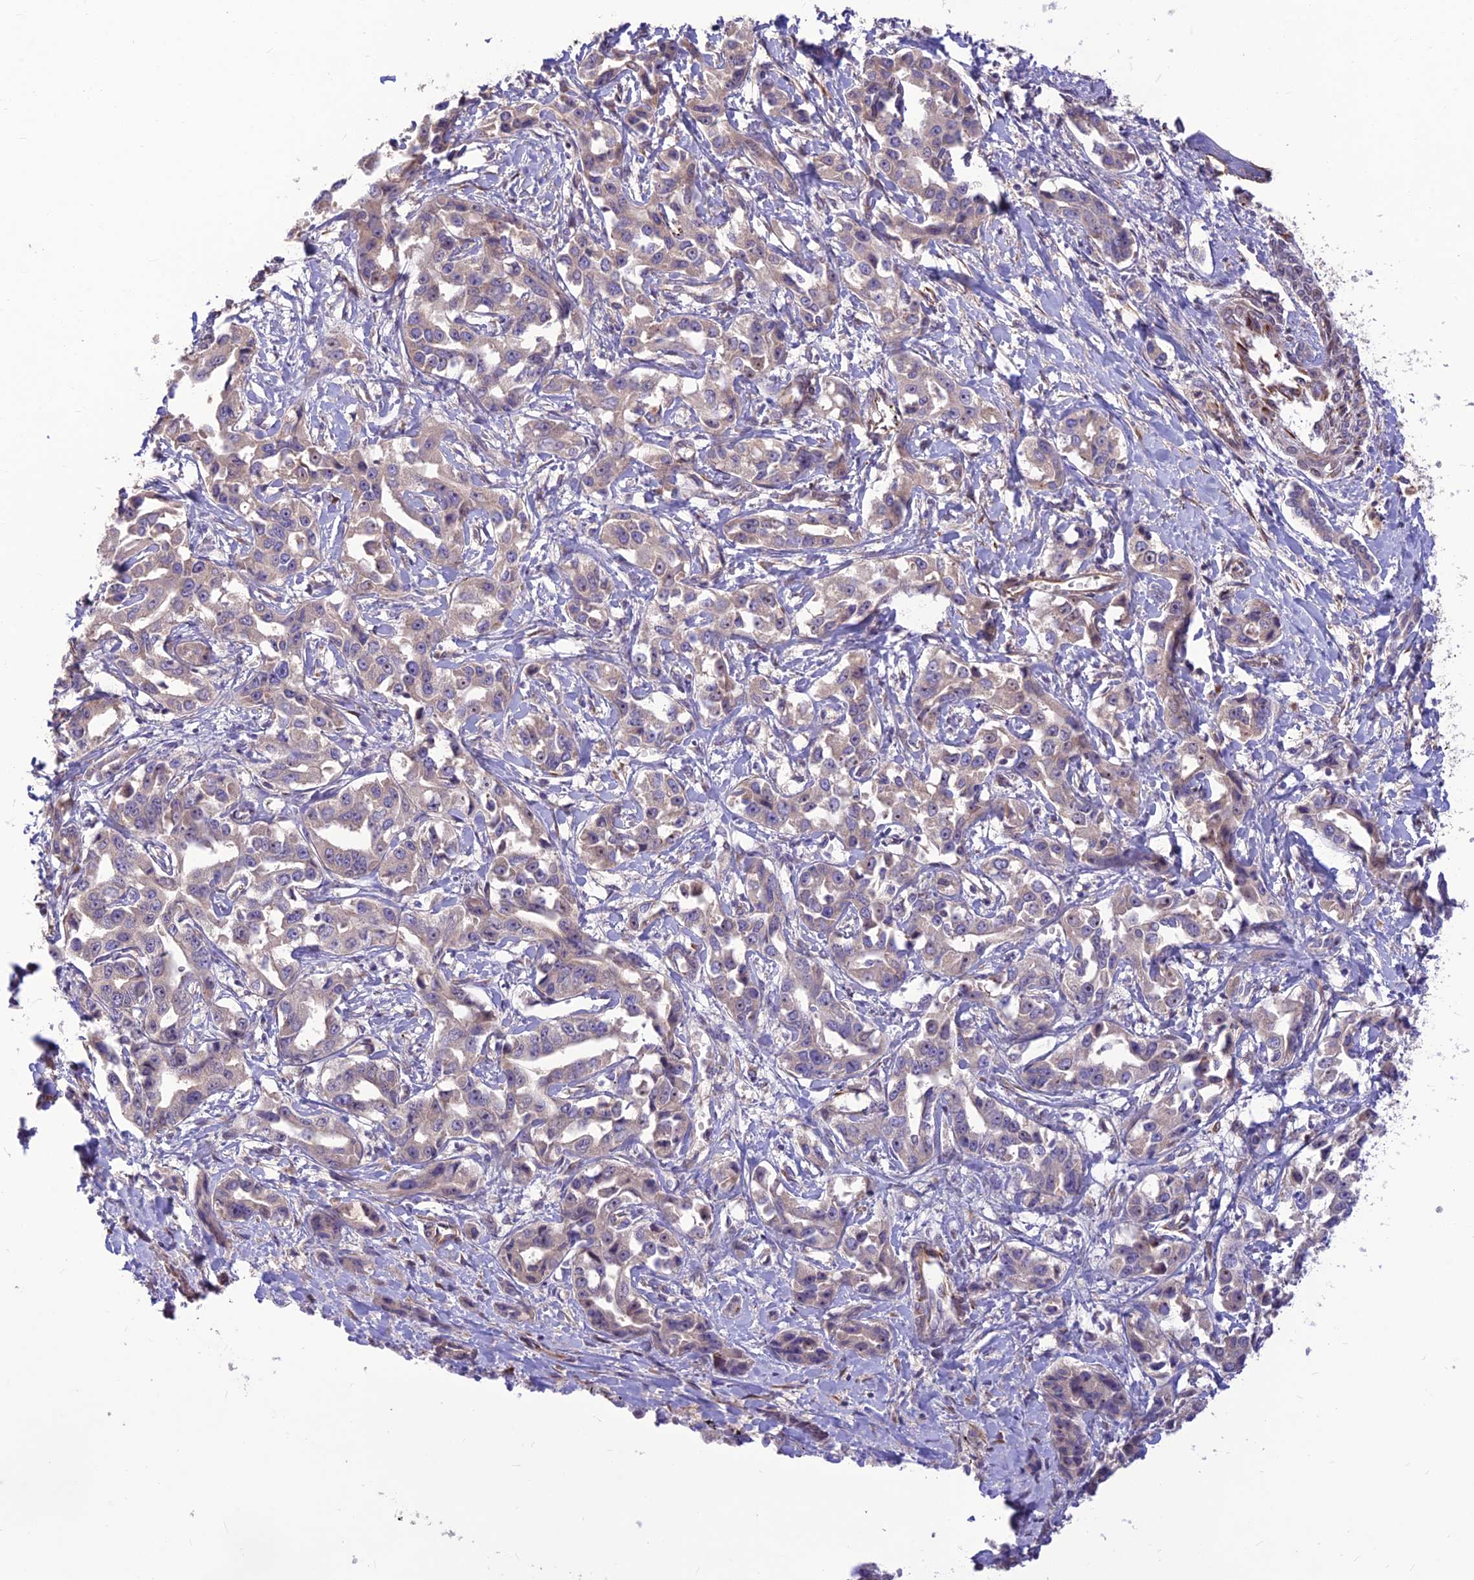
{"staining": {"intensity": "weak", "quantity": "<25%", "location": "cytoplasmic/membranous"}, "tissue": "liver cancer", "cell_type": "Tumor cells", "image_type": "cancer", "snomed": [{"axis": "morphology", "description": "Cholangiocarcinoma"}, {"axis": "topography", "description": "Liver"}], "caption": "This histopathology image is of liver cancer (cholangiocarcinoma) stained with immunohistochemistry to label a protein in brown with the nuclei are counter-stained blue. There is no expression in tumor cells. (Brightfield microscopy of DAB (3,3'-diaminobenzidine) IHC at high magnification).", "gene": "ST8SIA5", "patient": {"sex": "male", "age": 59}}